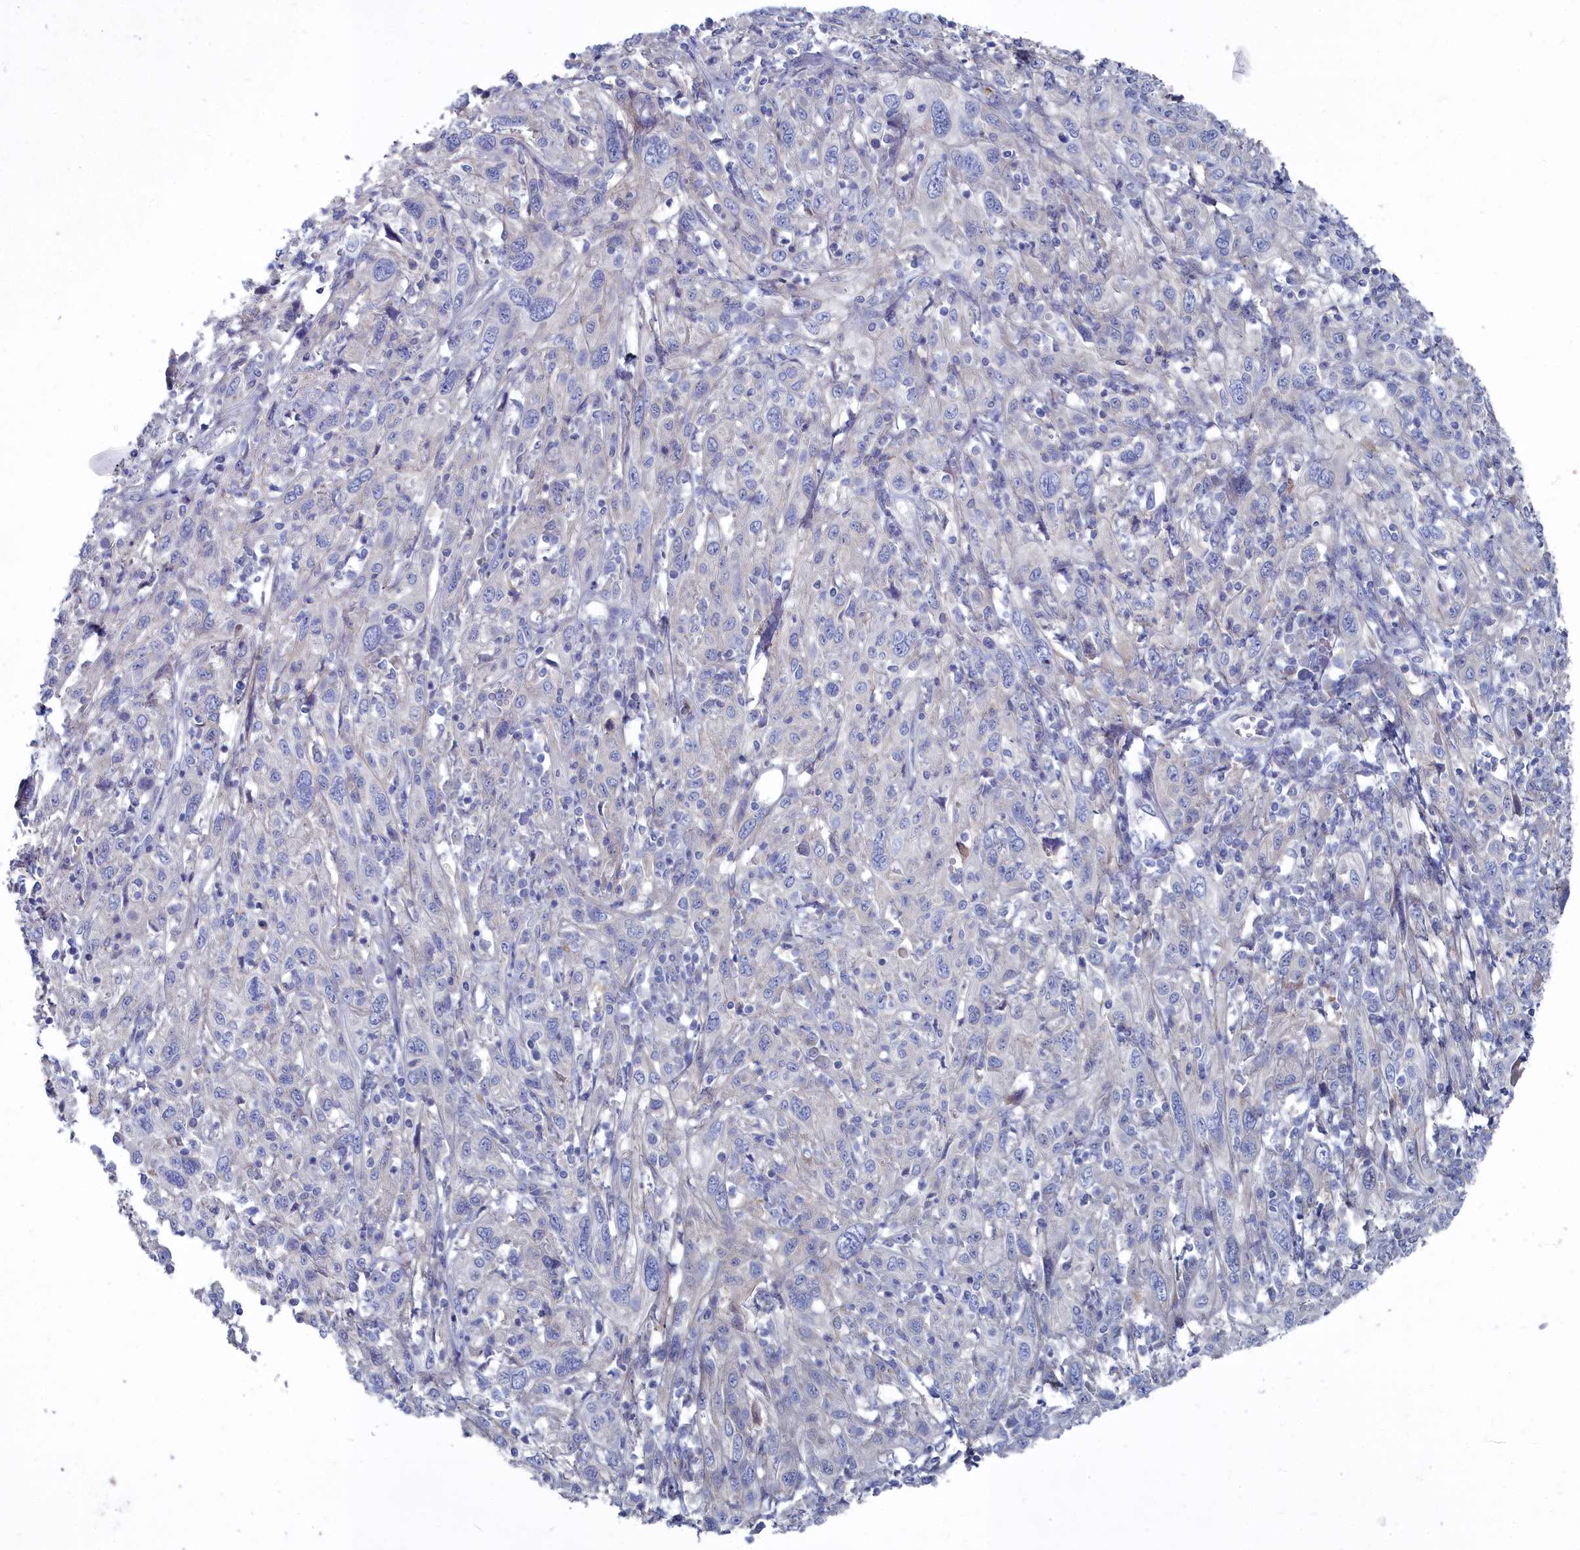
{"staining": {"intensity": "negative", "quantity": "none", "location": "none"}, "tissue": "cervical cancer", "cell_type": "Tumor cells", "image_type": "cancer", "snomed": [{"axis": "morphology", "description": "Squamous cell carcinoma, NOS"}, {"axis": "topography", "description": "Cervix"}], "caption": "The image exhibits no staining of tumor cells in cervical cancer.", "gene": "SHISAL2A", "patient": {"sex": "female", "age": 46}}